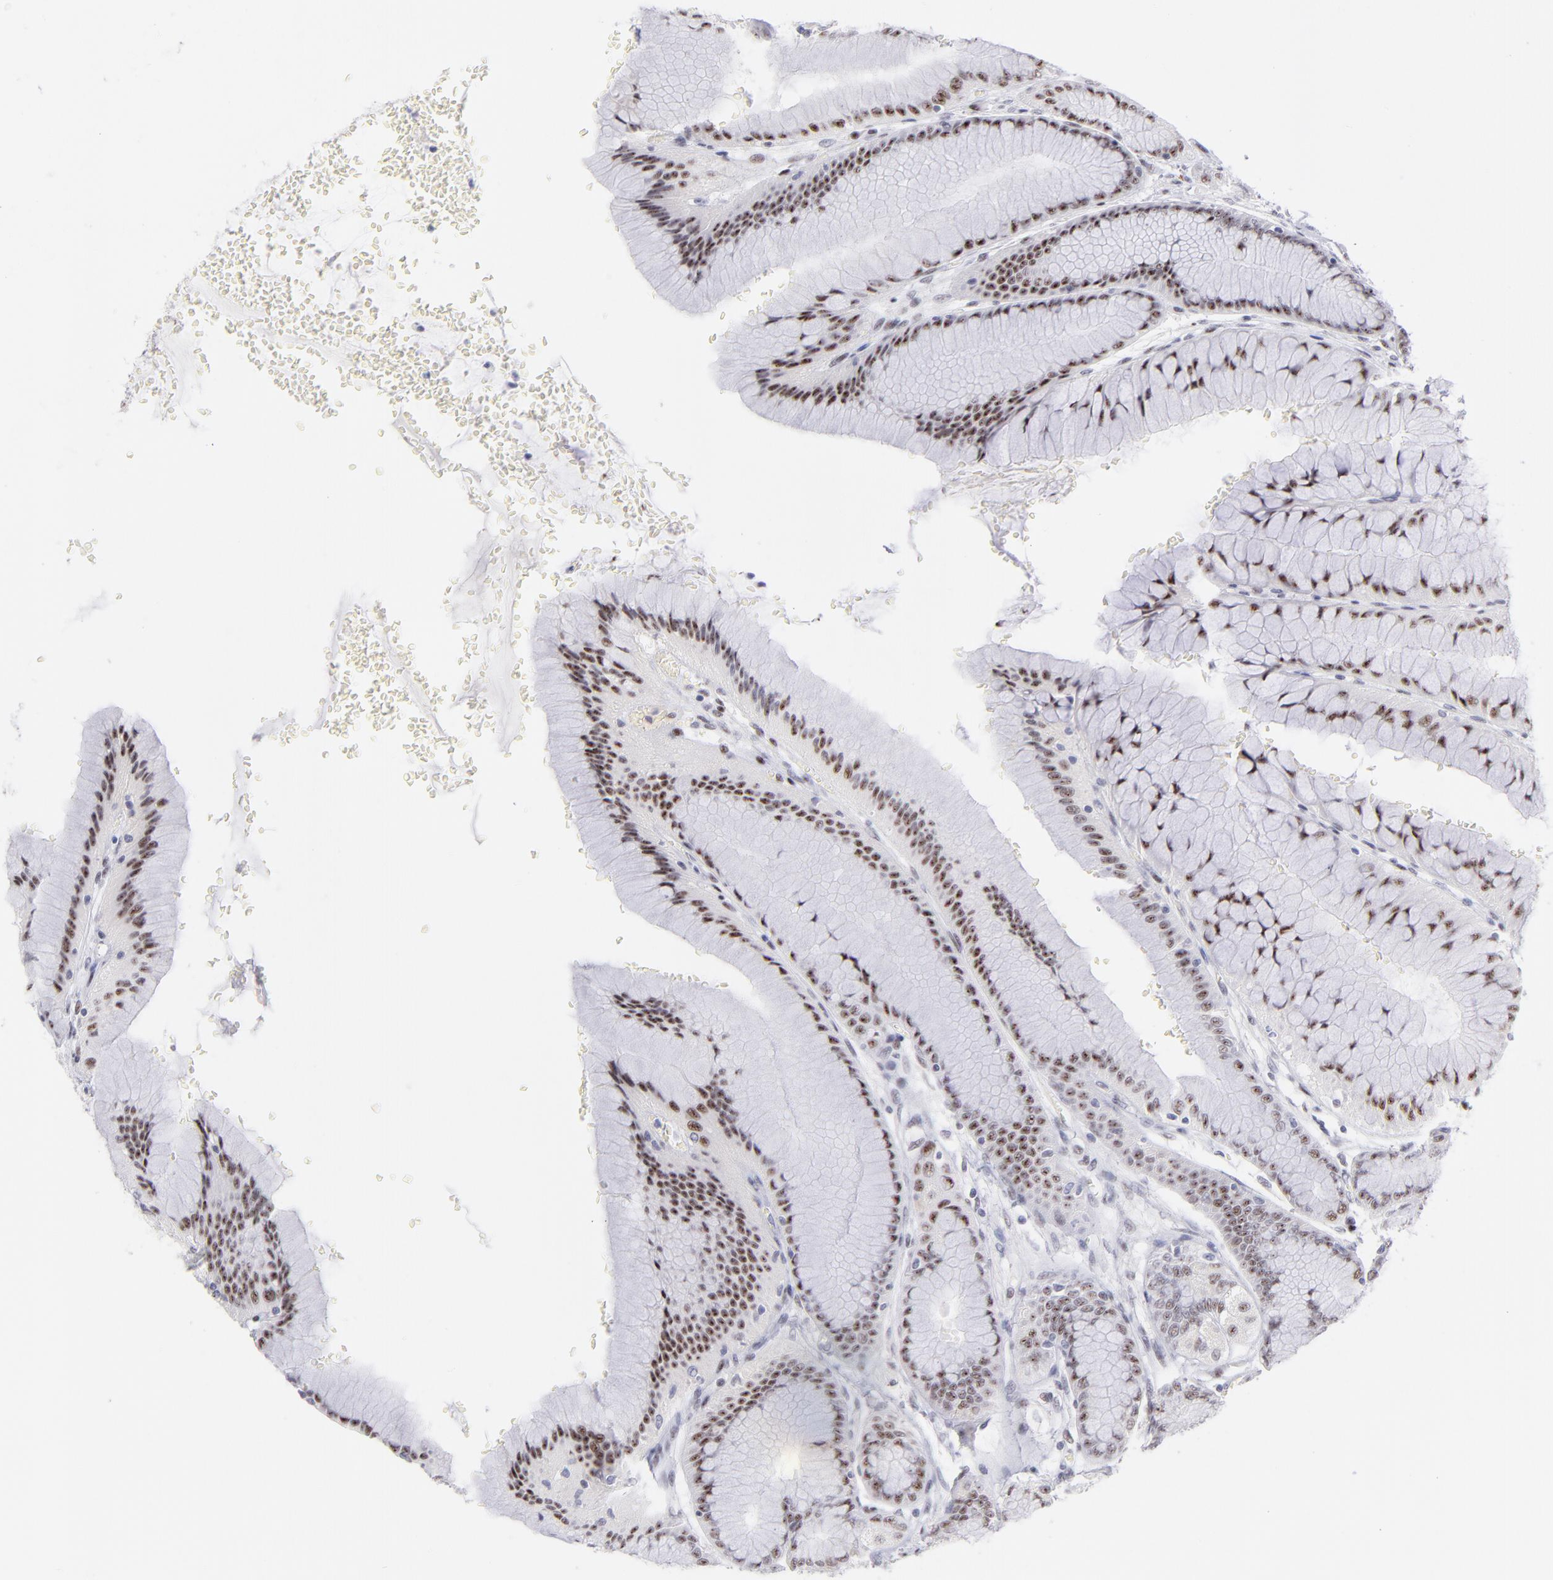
{"staining": {"intensity": "moderate", "quantity": "25%-75%", "location": "nuclear"}, "tissue": "stomach", "cell_type": "Glandular cells", "image_type": "normal", "snomed": [{"axis": "morphology", "description": "Normal tissue, NOS"}, {"axis": "morphology", "description": "Adenocarcinoma, NOS"}, {"axis": "topography", "description": "Stomach"}, {"axis": "topography", "description": "Stomach, lower"}], "caption": "Approximately 25%-75% of glandular cells in normal human stomach reveal moderate nuclear protein positivity as visualized by brown immunohistochemical staining.", "gene": "CDC25C", "patient": {"sex": "female", "age": 65}}